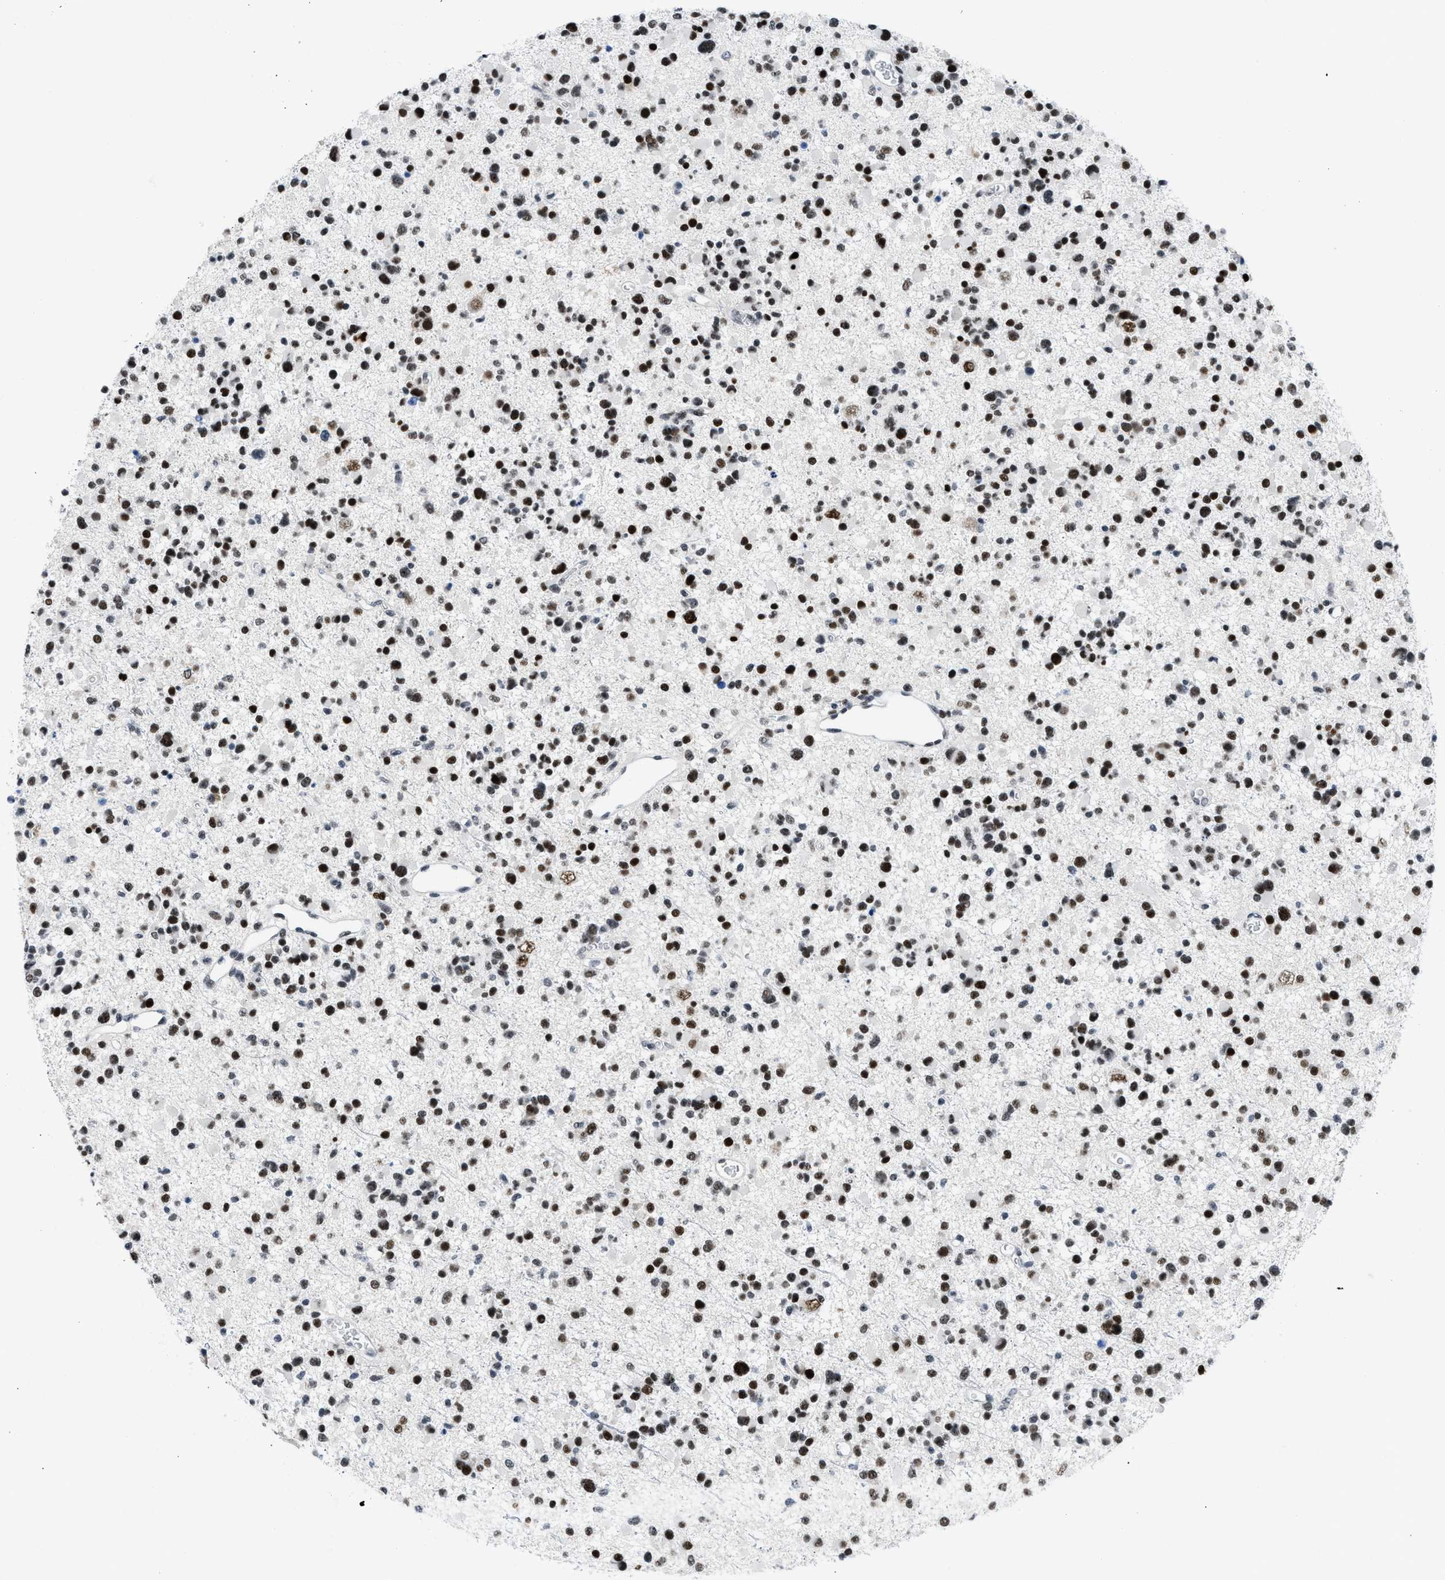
{"staining": {"intensity": "strong", "quantity": ">75%", "location": "nuclear"}, "tissue": "glioma", "cell_type": "Tumor cells", "image_type": "cancer", "snomed": [{"axis": "morphology", "description": "Glioma, malignant, Low grade"}, {"axis": "topography", "description": "Brain"}], "caption": "Glioma tissue reveals strong nuclear staining in about >75% of tumor cells, visualized by immunohistochemistry. (Brightfield microscopy of DAB IHC at high magnification).", "gene": "TERF2IP", "patient": {"sex": "female", "age": 22}}